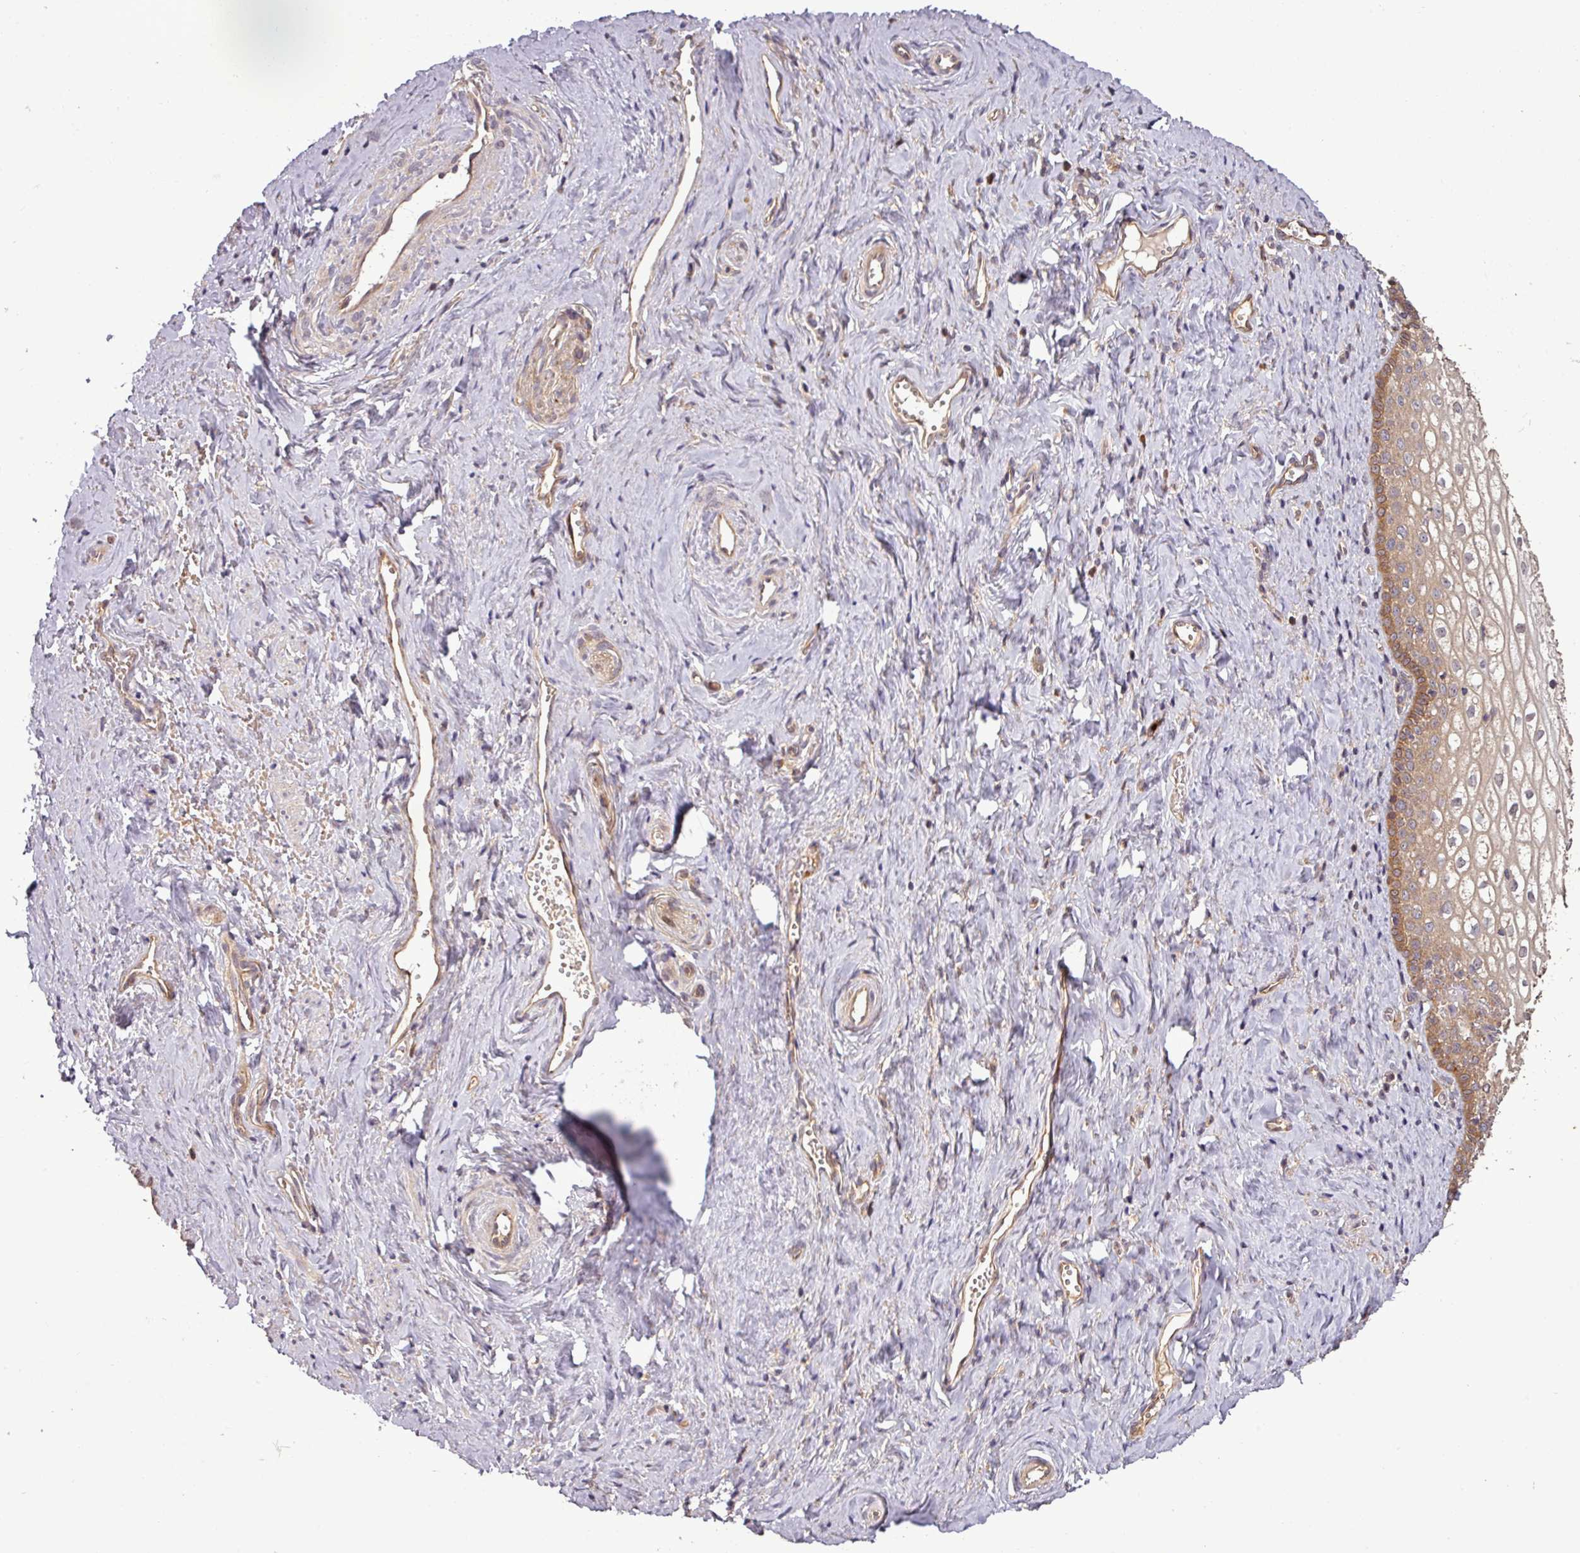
{"staining": {"intensity": "moderate", "quantity": ">75%", "location": "cytoplasmic/membranous"}, "tissue": "vagina", "cell_type": "Squamous epithelial cells", "image_type": "normal", "snomed": [{"axis": "morphology", "description": "Normal tissue, NOS"}, {"axis": "topography", "description": "Vagina"}], "caption": "IHC micrograph of unremarkable vagina stained for a protein (brown), which shows medium levels of moderate cytoplasmic/membranous positivity in approximately >75% of squamous epithelial cells.", "gene": "SIRPB2", "patient": {"sex": "female", "age": 59}}